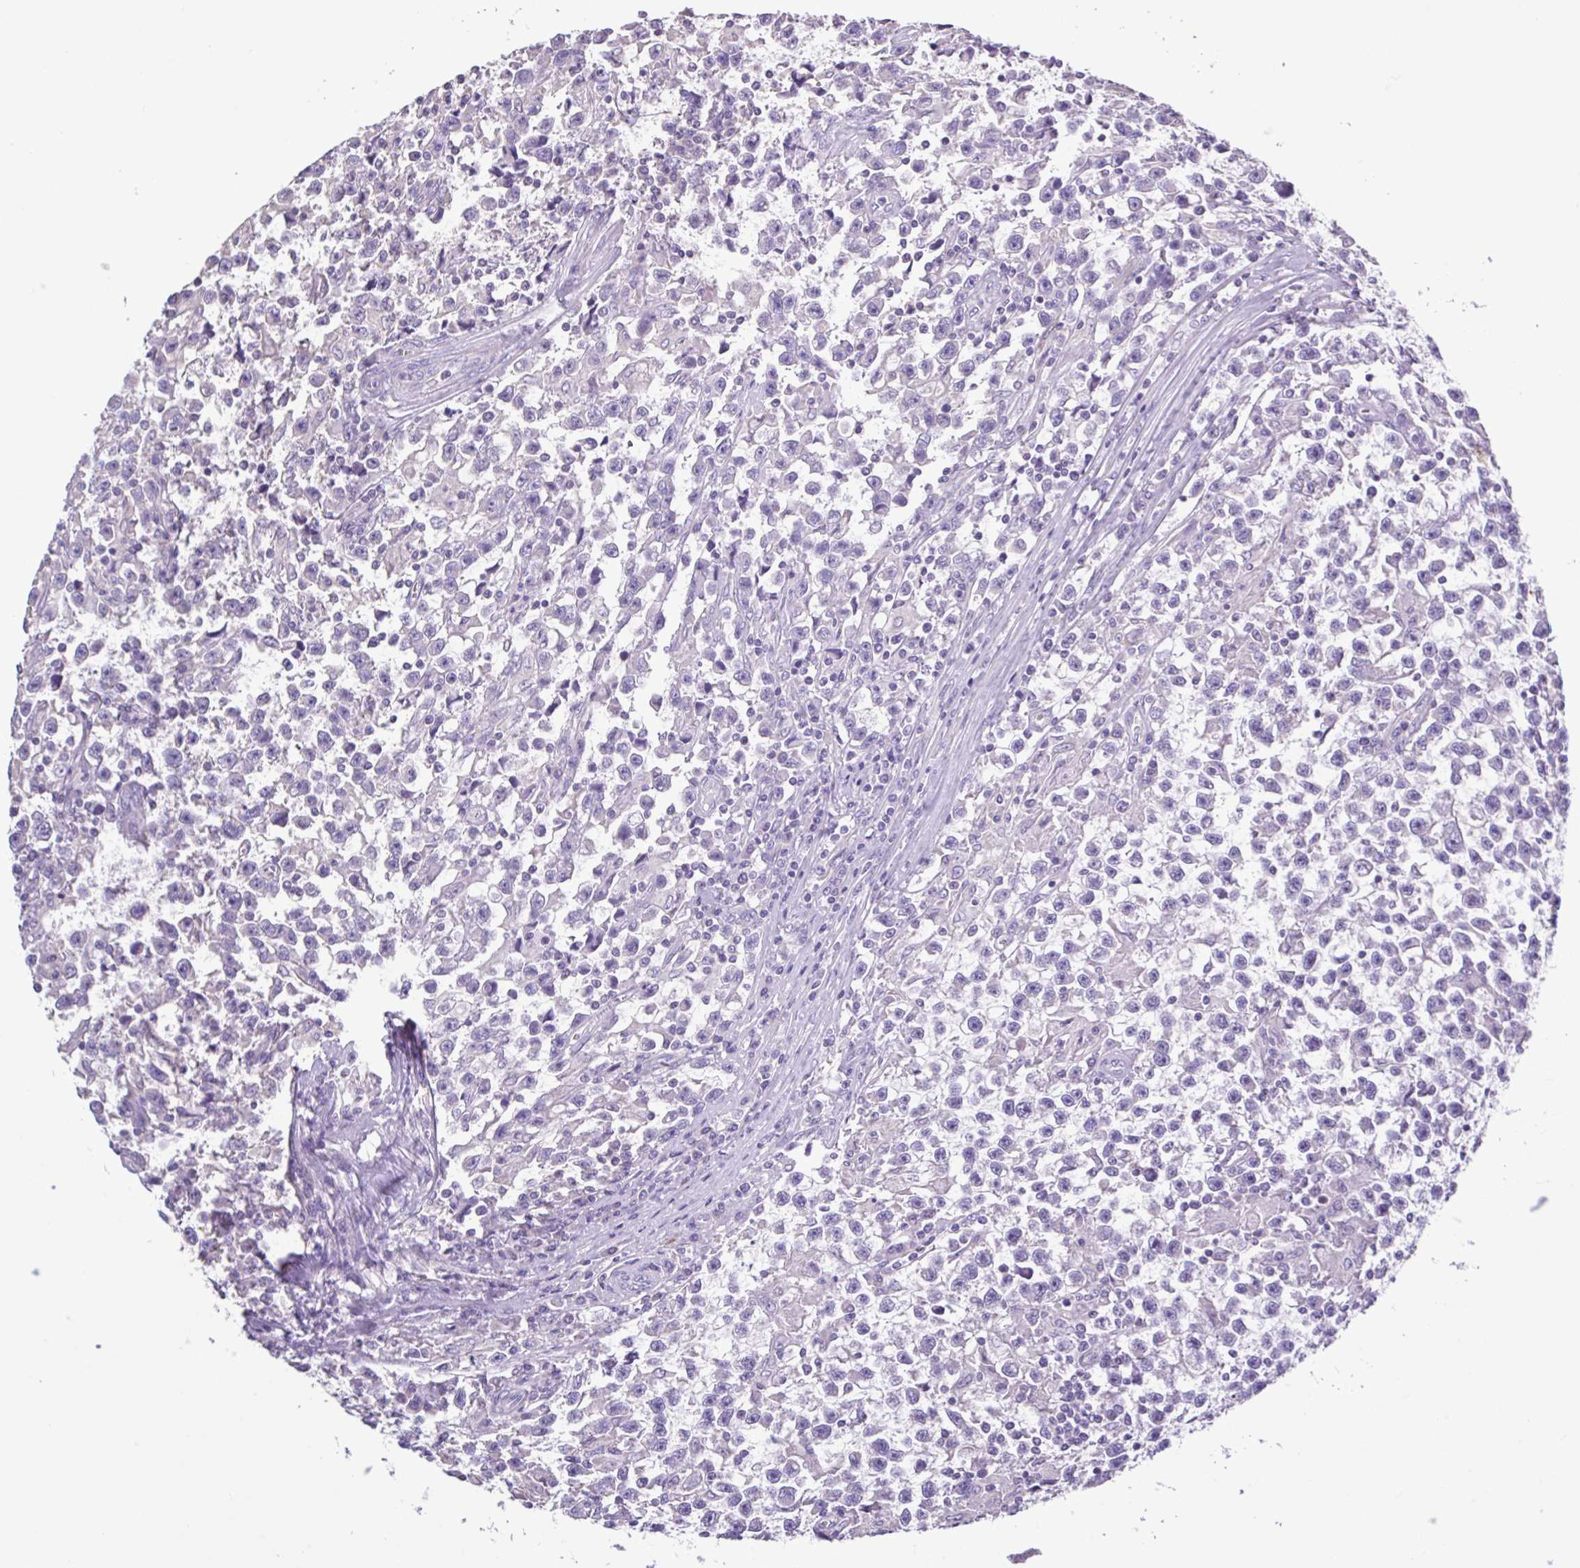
{"staining": {"intensity": "negative", "quantity": "none", "location": "none"}, "tissue": "testis cancer", "cell_type": "Tumor cells", "image_type": "cancer", "snomed": [{"axis": "morphology", "description": "Seminoma, NOS"}, {"axis": "topography", "description": "Testis"}], "caption": "Testis cancer was stained to show a protein in brown. There is no significant positivity in tumor cells. The staining is performed using DAB (3,3'-diaminobenzidine) brown chromogen with nuclei counter-stained in using hematoxylin.", "gene": "PLA2G4E", "patient": {"sex": "male", "age": 31}}